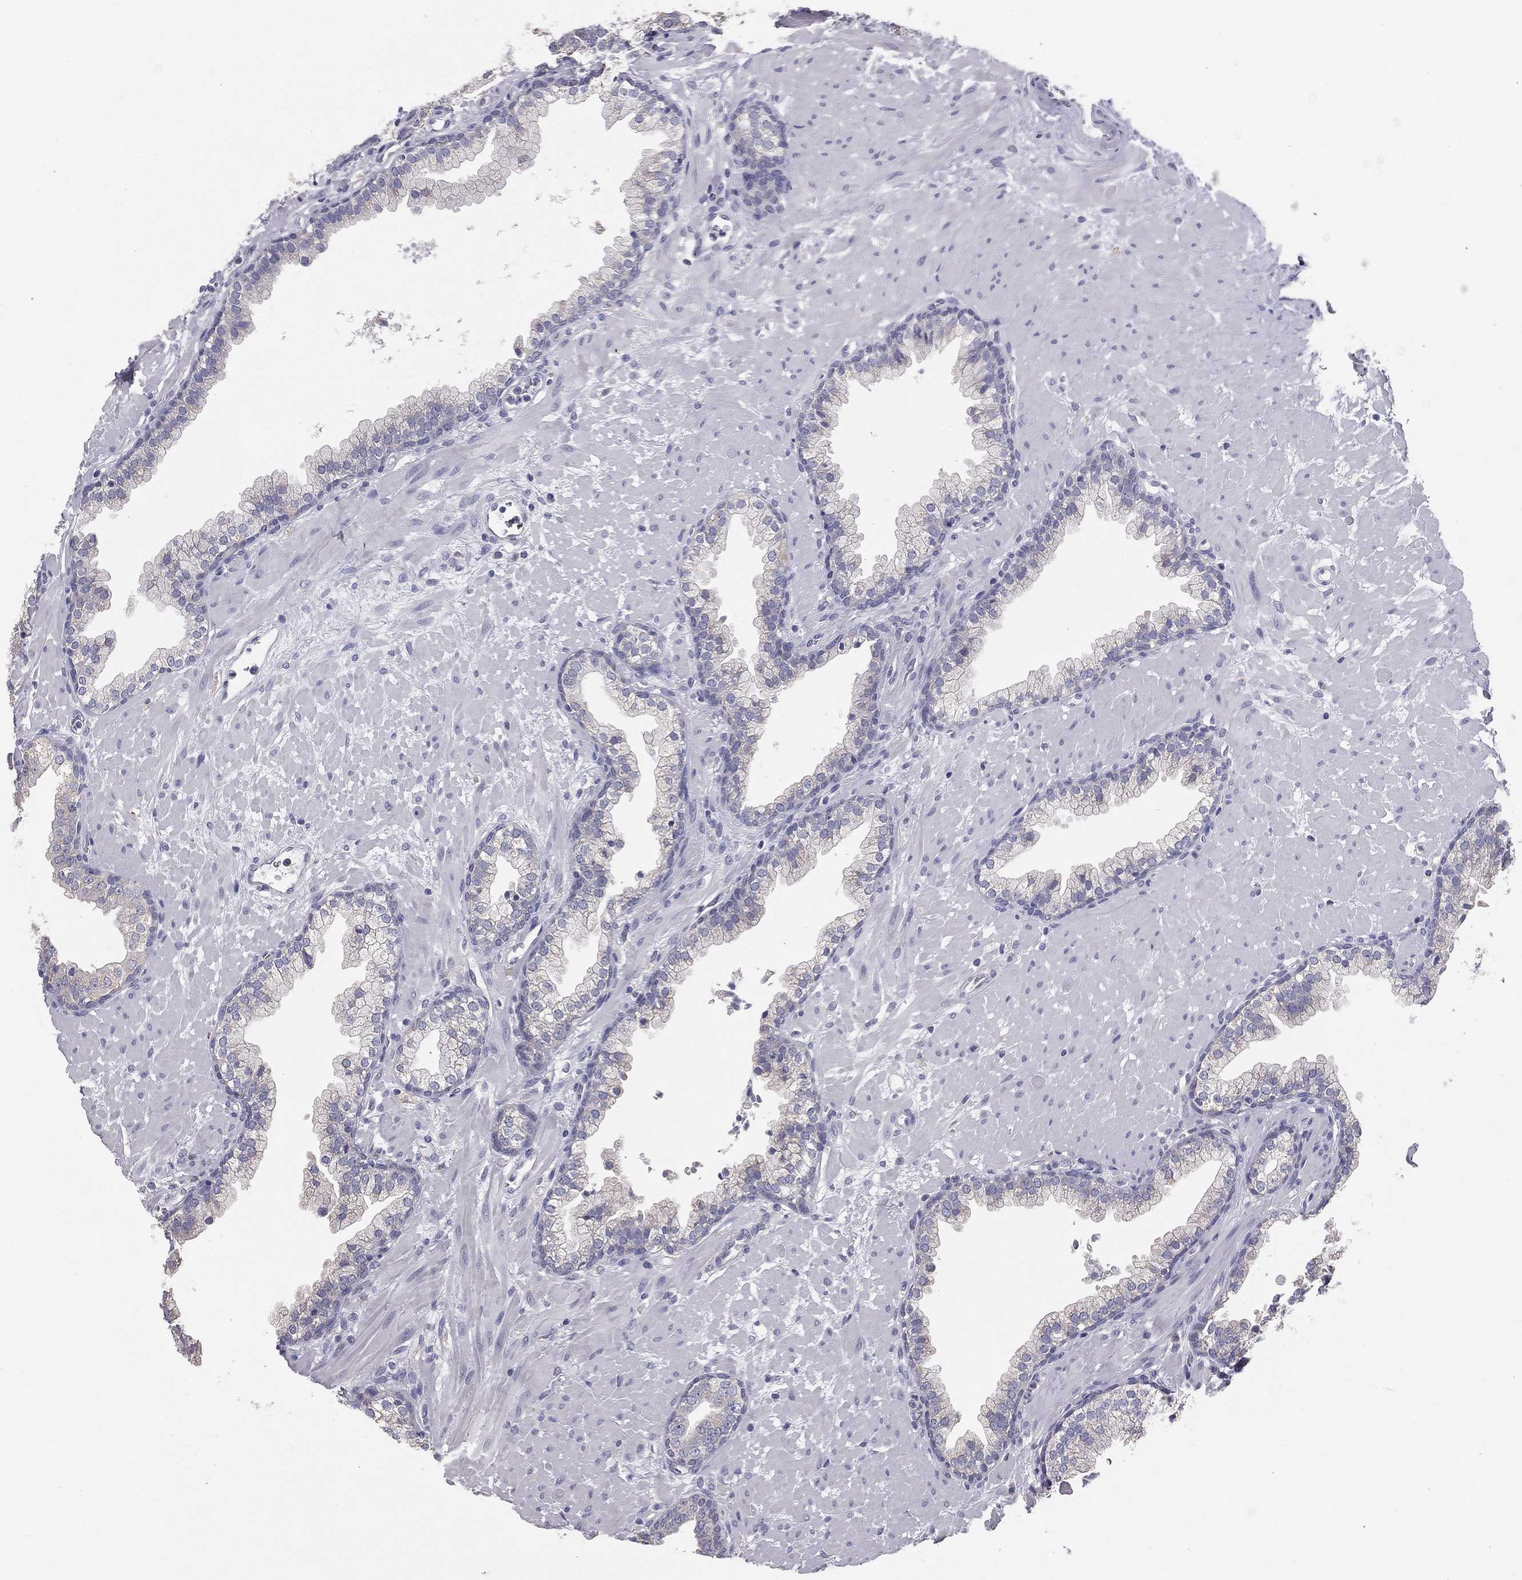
{"staining": {"intensity": "negative", "quantity": "none", "location": "none"}, "tissue": "prostate", "cell_type": "Glandular cells", "image_type": "normal", "snomed": [{"axis": "morphology", "description": "Normal tissue, NOS"}, {"axis": "topography", "description": "Prostate"}], "caption": "This is an immunohistochemistry (IHC) photomicrograph of normal human prostate. There is no expression in glandular cells.", "gene": "MUC13", "patient": {"sex": "male", "age": 63}}